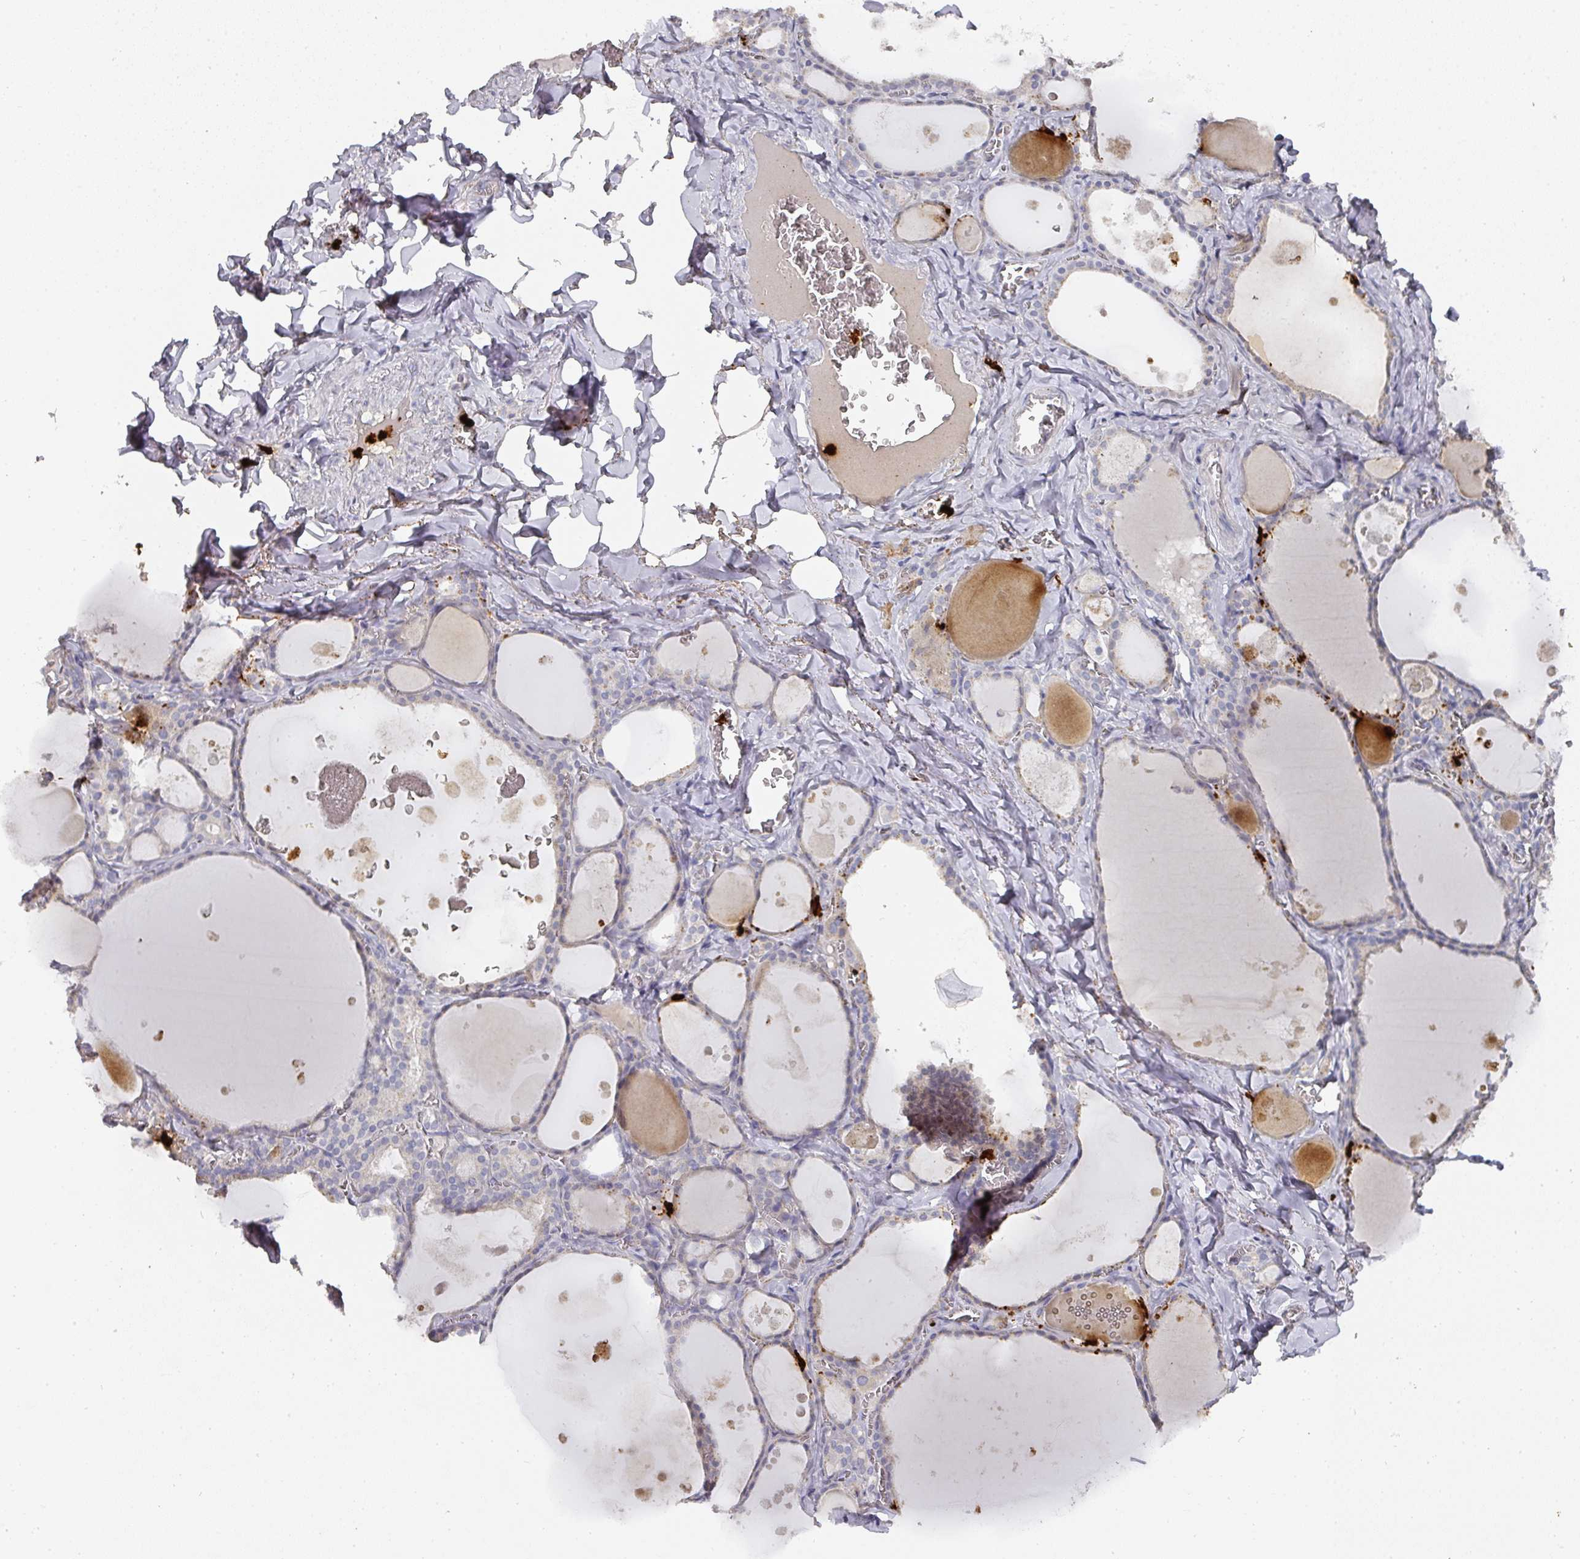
{"staining": {"intensity": "weak", "quantity": "<25%", "location": "cytoplasmic/membranous"}, "tissue": "thyroid gland", "cell_type": "Glandular cells", "image_type": "normal", "snomed": [{"axis": "morphology", "description": "Normal tissue, NOS"}, {"axis": "topography", "description": "Thyroid gland"}], "caption": "A histopathology image of thyroid gland stained for a protein shows no brown staining in glandular cells. (Stains: DAB (3,3'-diaminobenzidine) immunohistochemistry with hematoxylin counter stain, Microscopy: brightfield microscopy at high magnification).", "gene": "CAMP", "patient": {"sex": "male", "age": 56}}